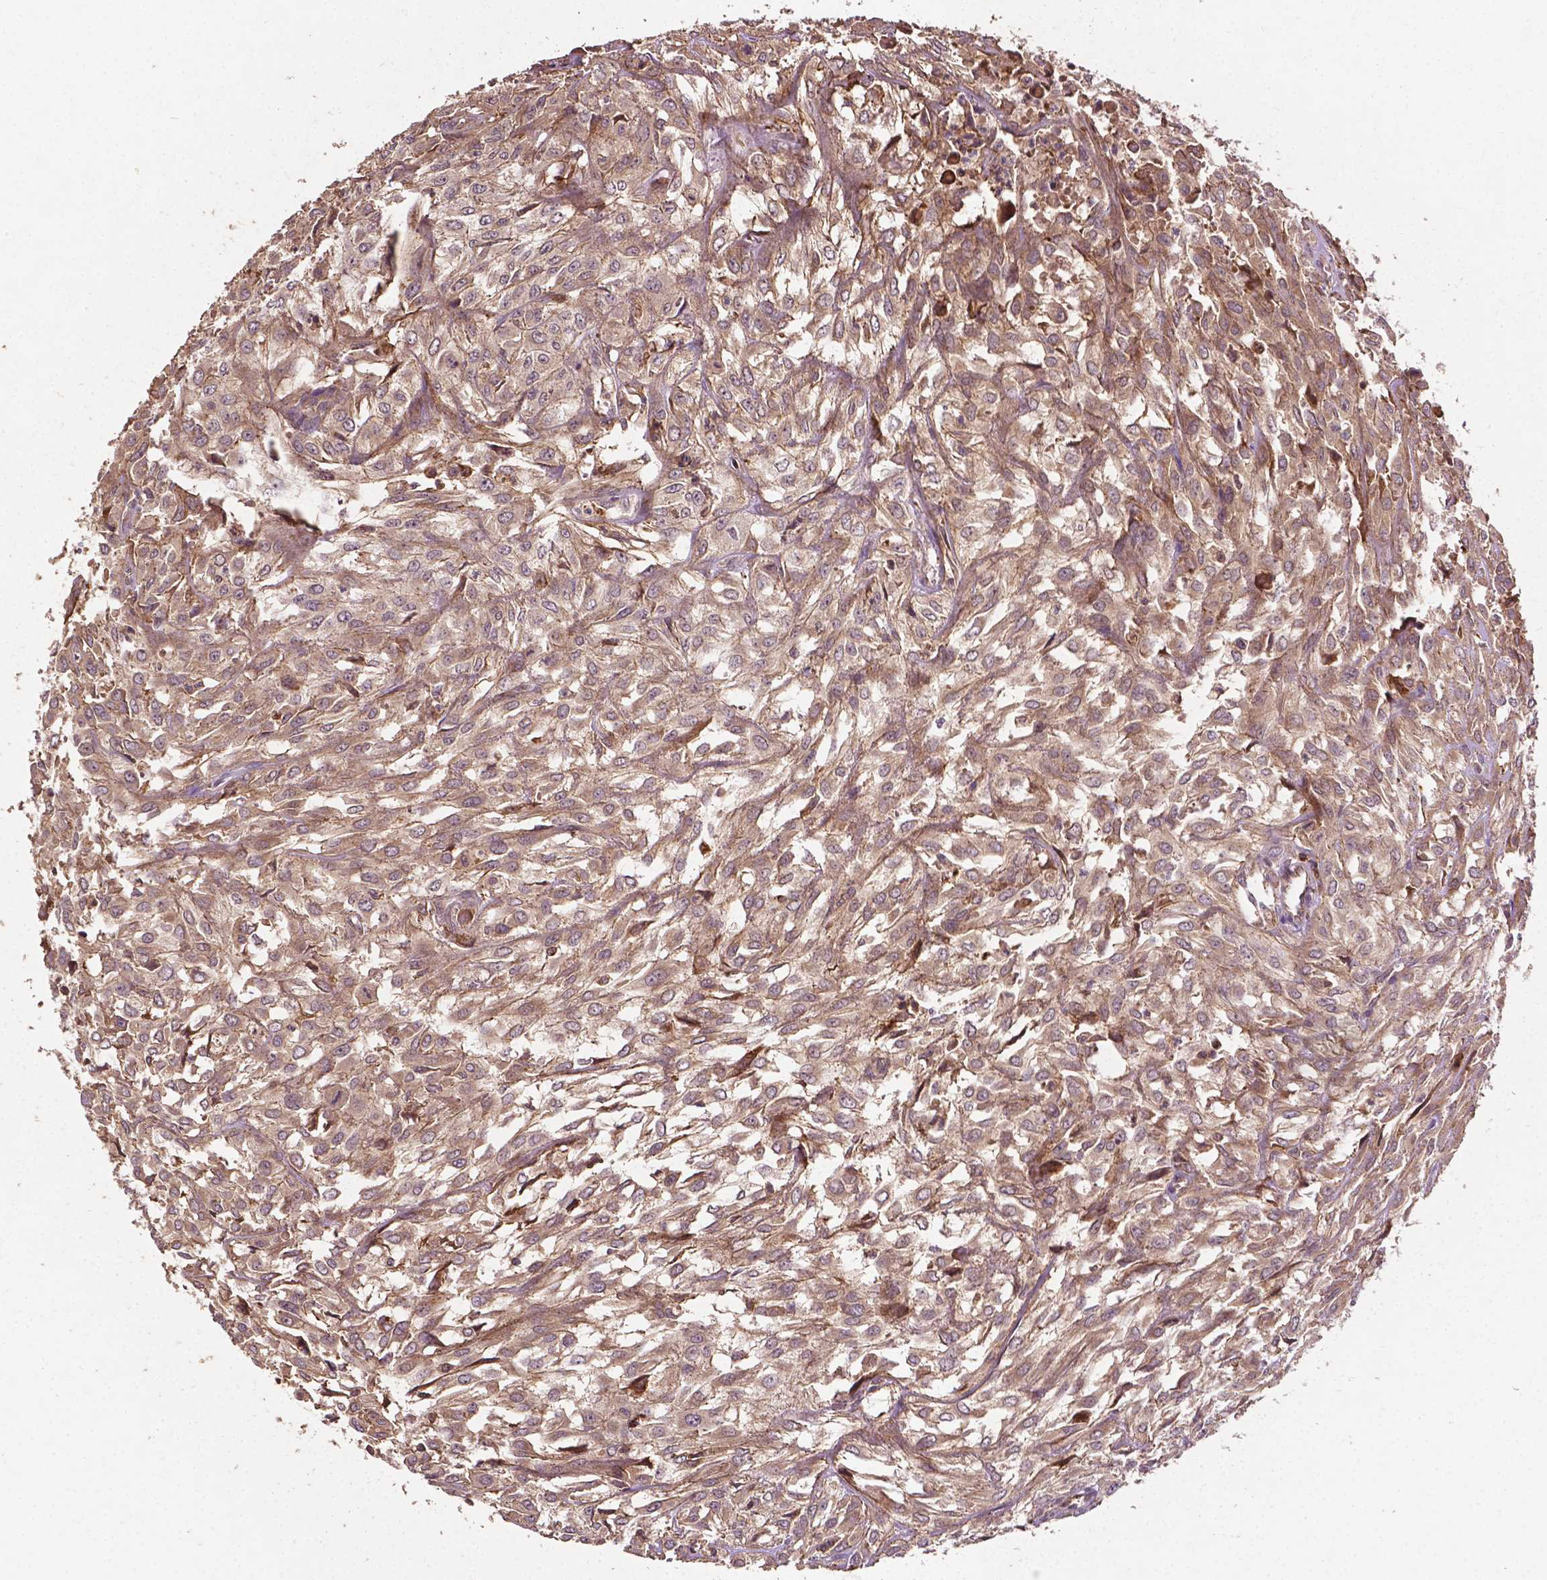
{"staining": {"intensity": "weak", "quantity": ">75%", "location": "cytoplasmic/membranous"}, "tissue": "urothelial cancer", "cell_type": "Tumor cells", "image_type": "cancer", "snomed": [{"axis": "morphology", "description": "Urothelial carcinoma, High grade"}, {"axis": "topography", "description": "Urinary bladder"}], "caption": "Immunohistochemistry (IHC) micrograph of neoplastic tissue: urothelial carcinoma (high-grade) stained using immunohistochemistry exhibits low levels of weak protein expression localized specifically in the cytoplasmic/membranous of tumor cells, appearing as a cytoplasmic/membranous brown color.", "gene": "ZMYND19", "patient": {"sex": "male", "age": 67}}